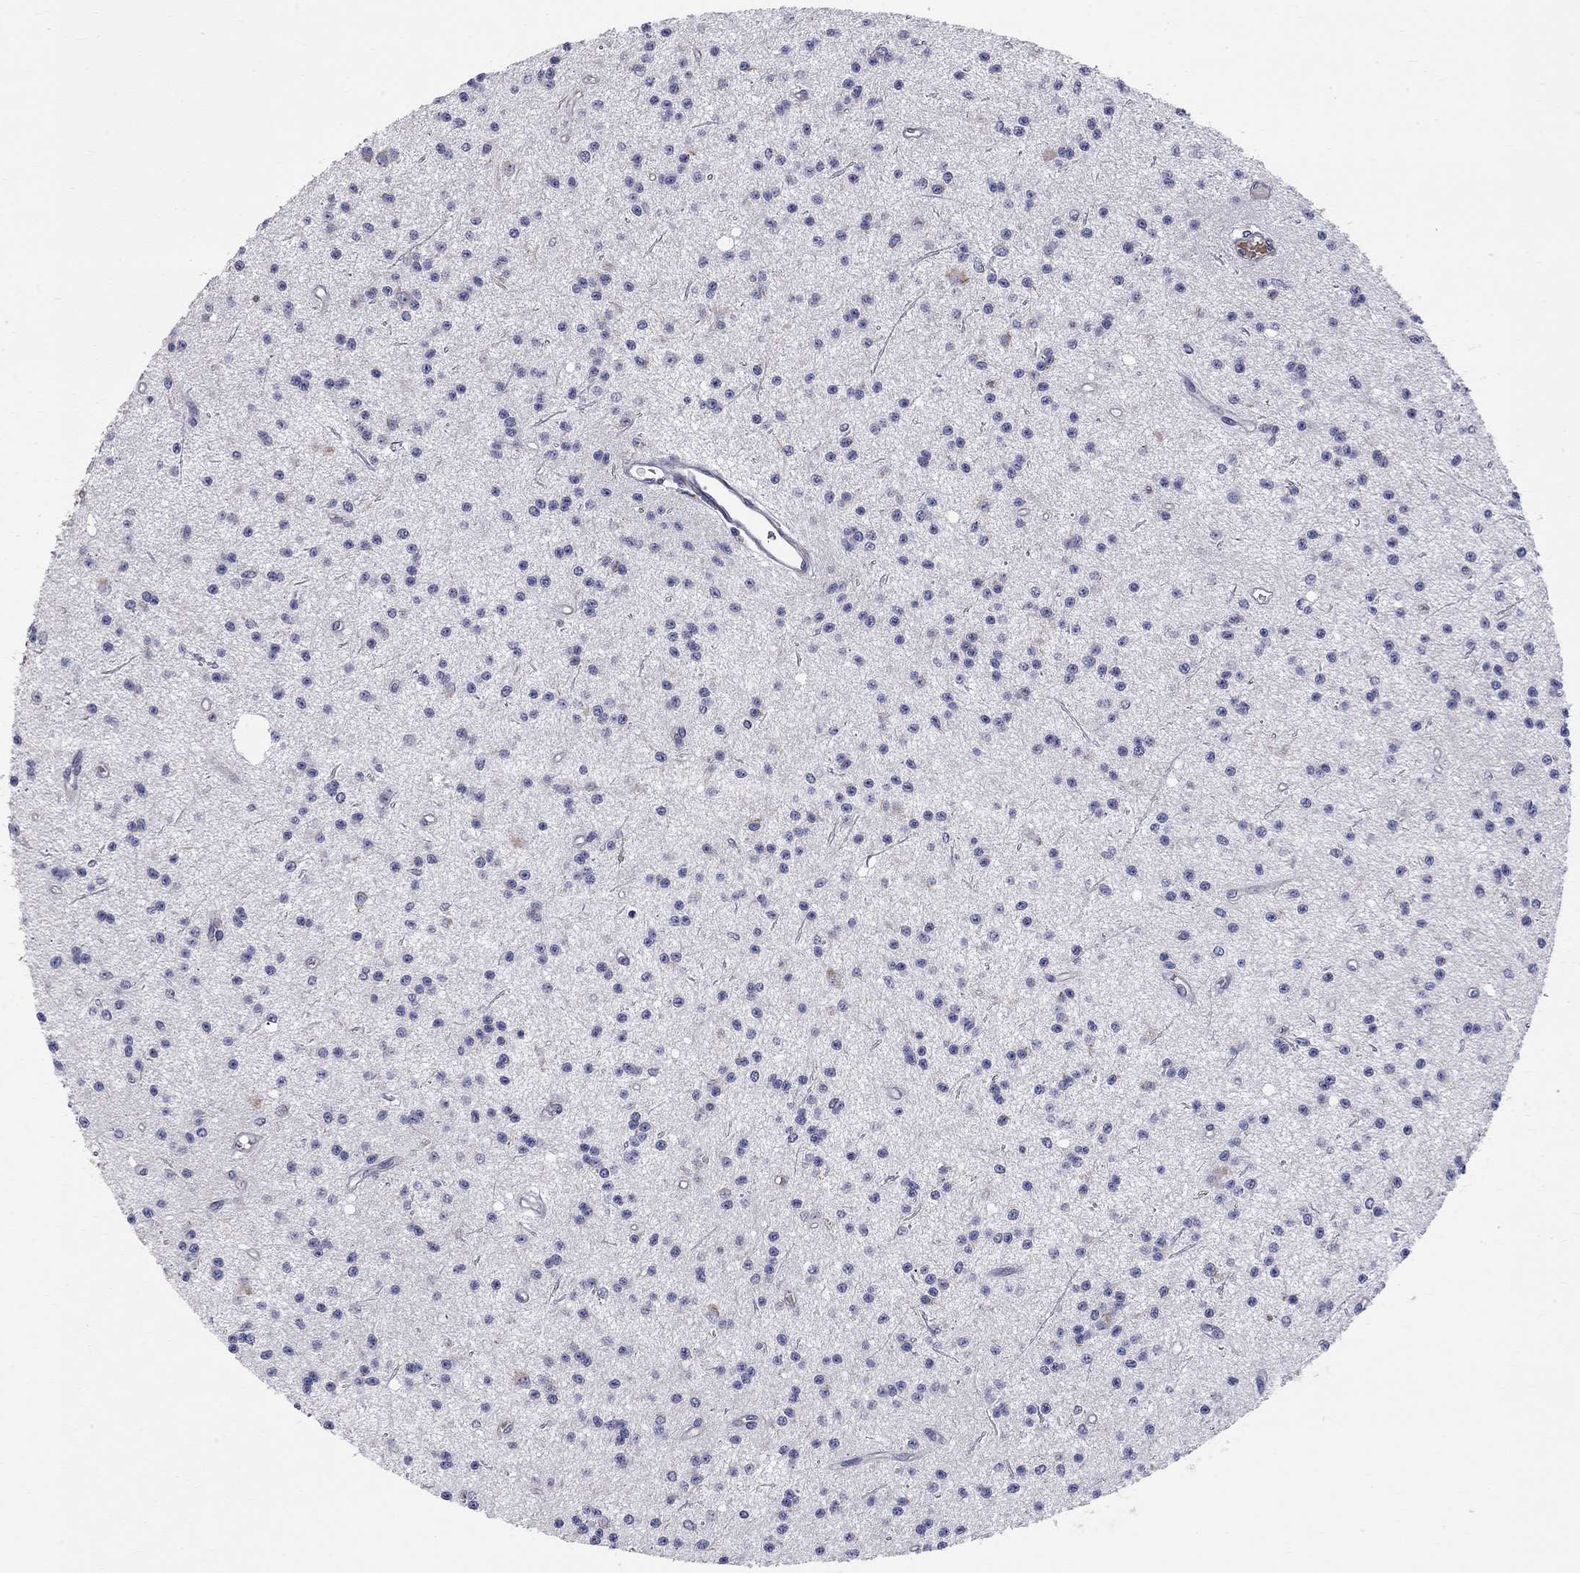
{"staining": {"intensity": "negative", "quantity": "none", "location": "none"}, "tissue": "glioma", "cell_type": "Tumor cells", "image_type": "cancer", "snomed": [{"axis": "morphology", "description": "Glioma, malignant, Low grade"}, {"axis": "topography", "description": "Brain"}], "caption": "The micrograph exhibits no significant positivity in tumor cells of glioma.", "gene": "CASTOR1", "patient": {"sex": "male", "age": 27}}